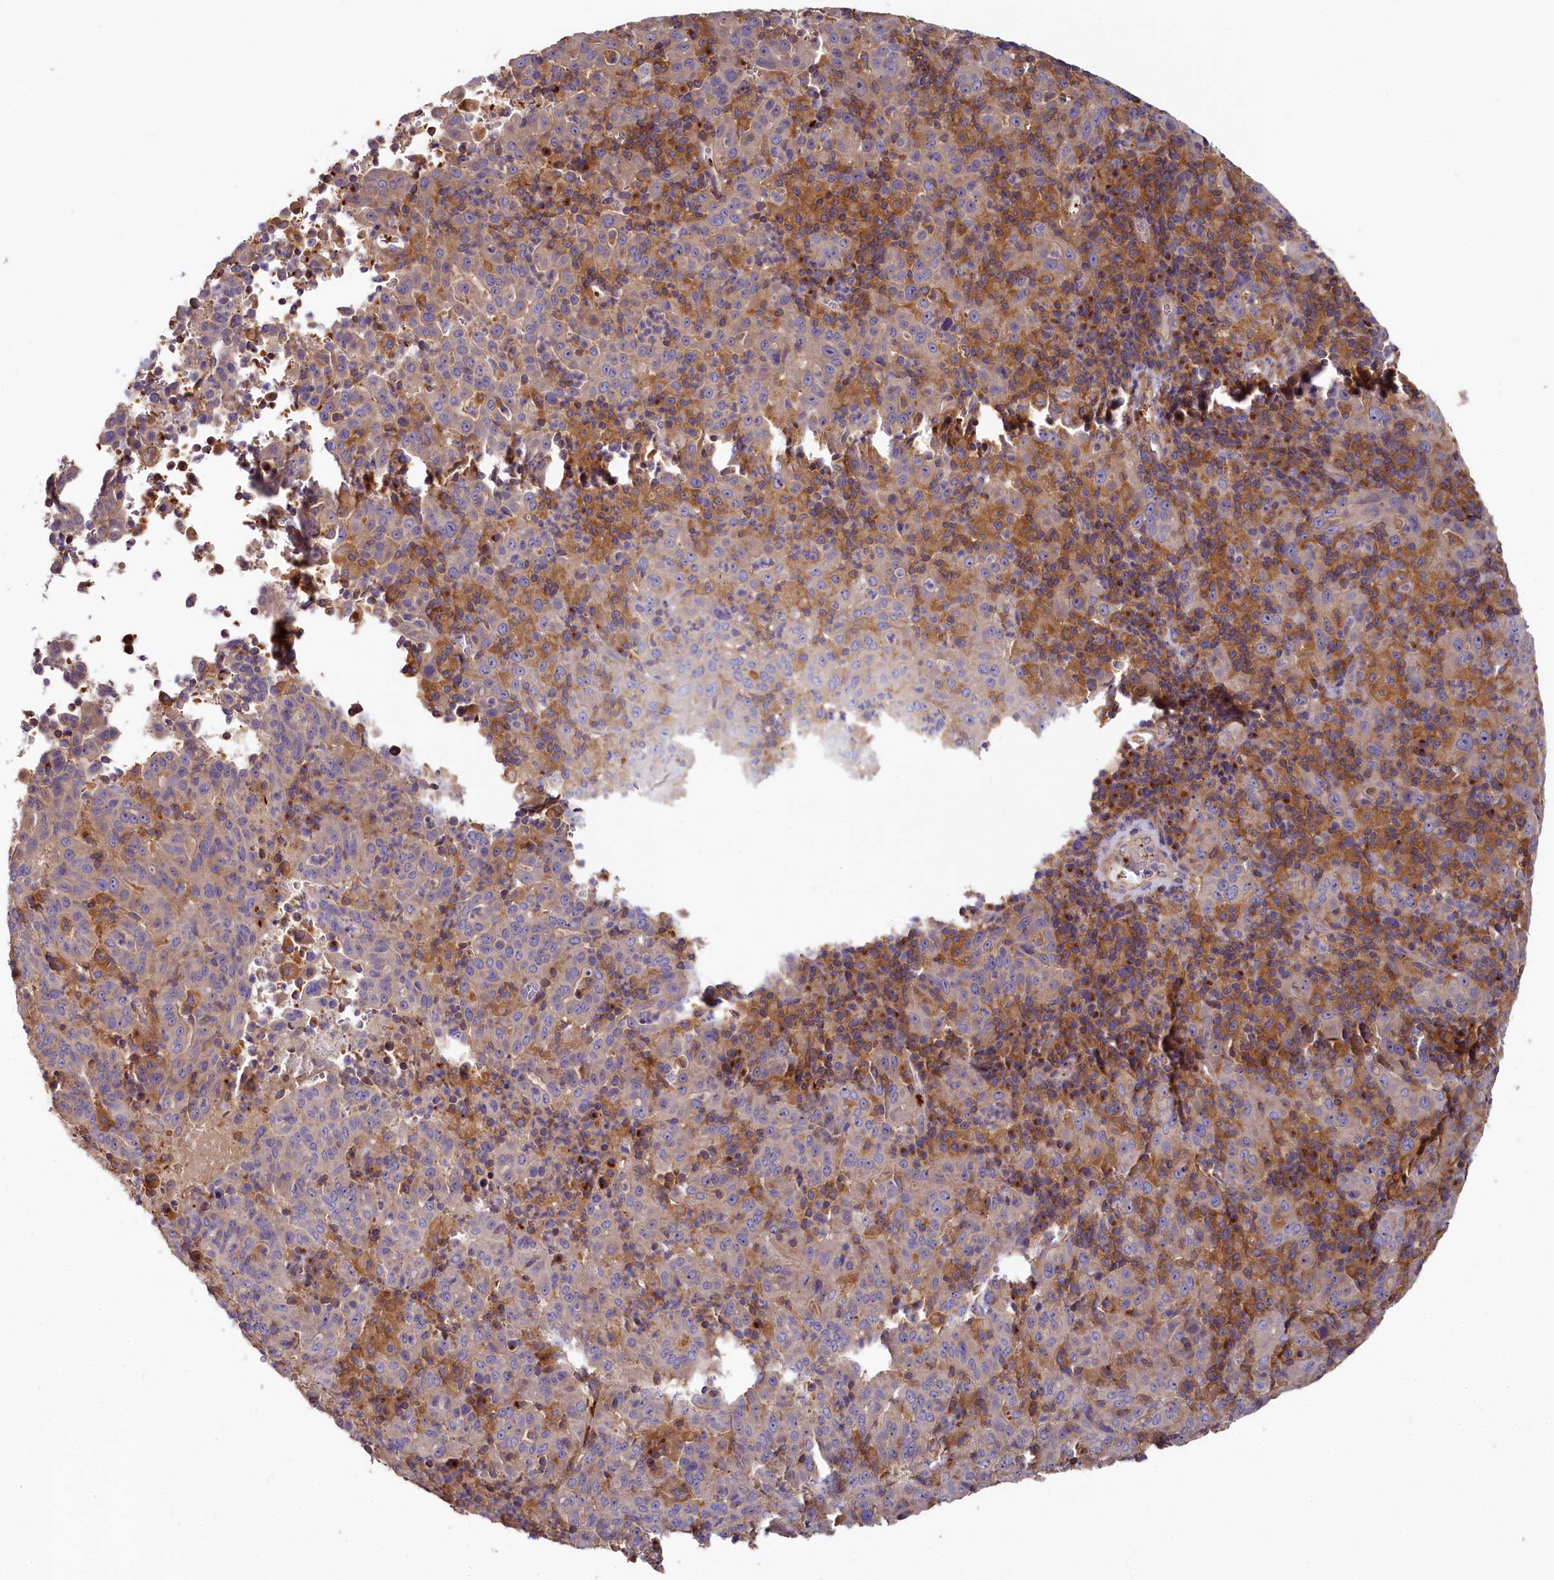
{"staining": {"intensity": "negative", "quantity": "none", "location": "none"}, "tissue": "pancreatic cancer", "cell_type": "Tumor cells", "image_type": "cancer", "snomed": [{"axis": "morphology", "description": "Adenocarcinoma, NOS"}, {"axis": "topography", "description": "Pancreas"}], "caption": "This histopathology image is of pancreatic adenocarcinoma stained with IHC to label a protein in brown with the nuclei are counter-stained blue. There is no expression in tumor cells.", "gene": "PPIP5K1", "patient": {"sex": "male", "age": 63}}